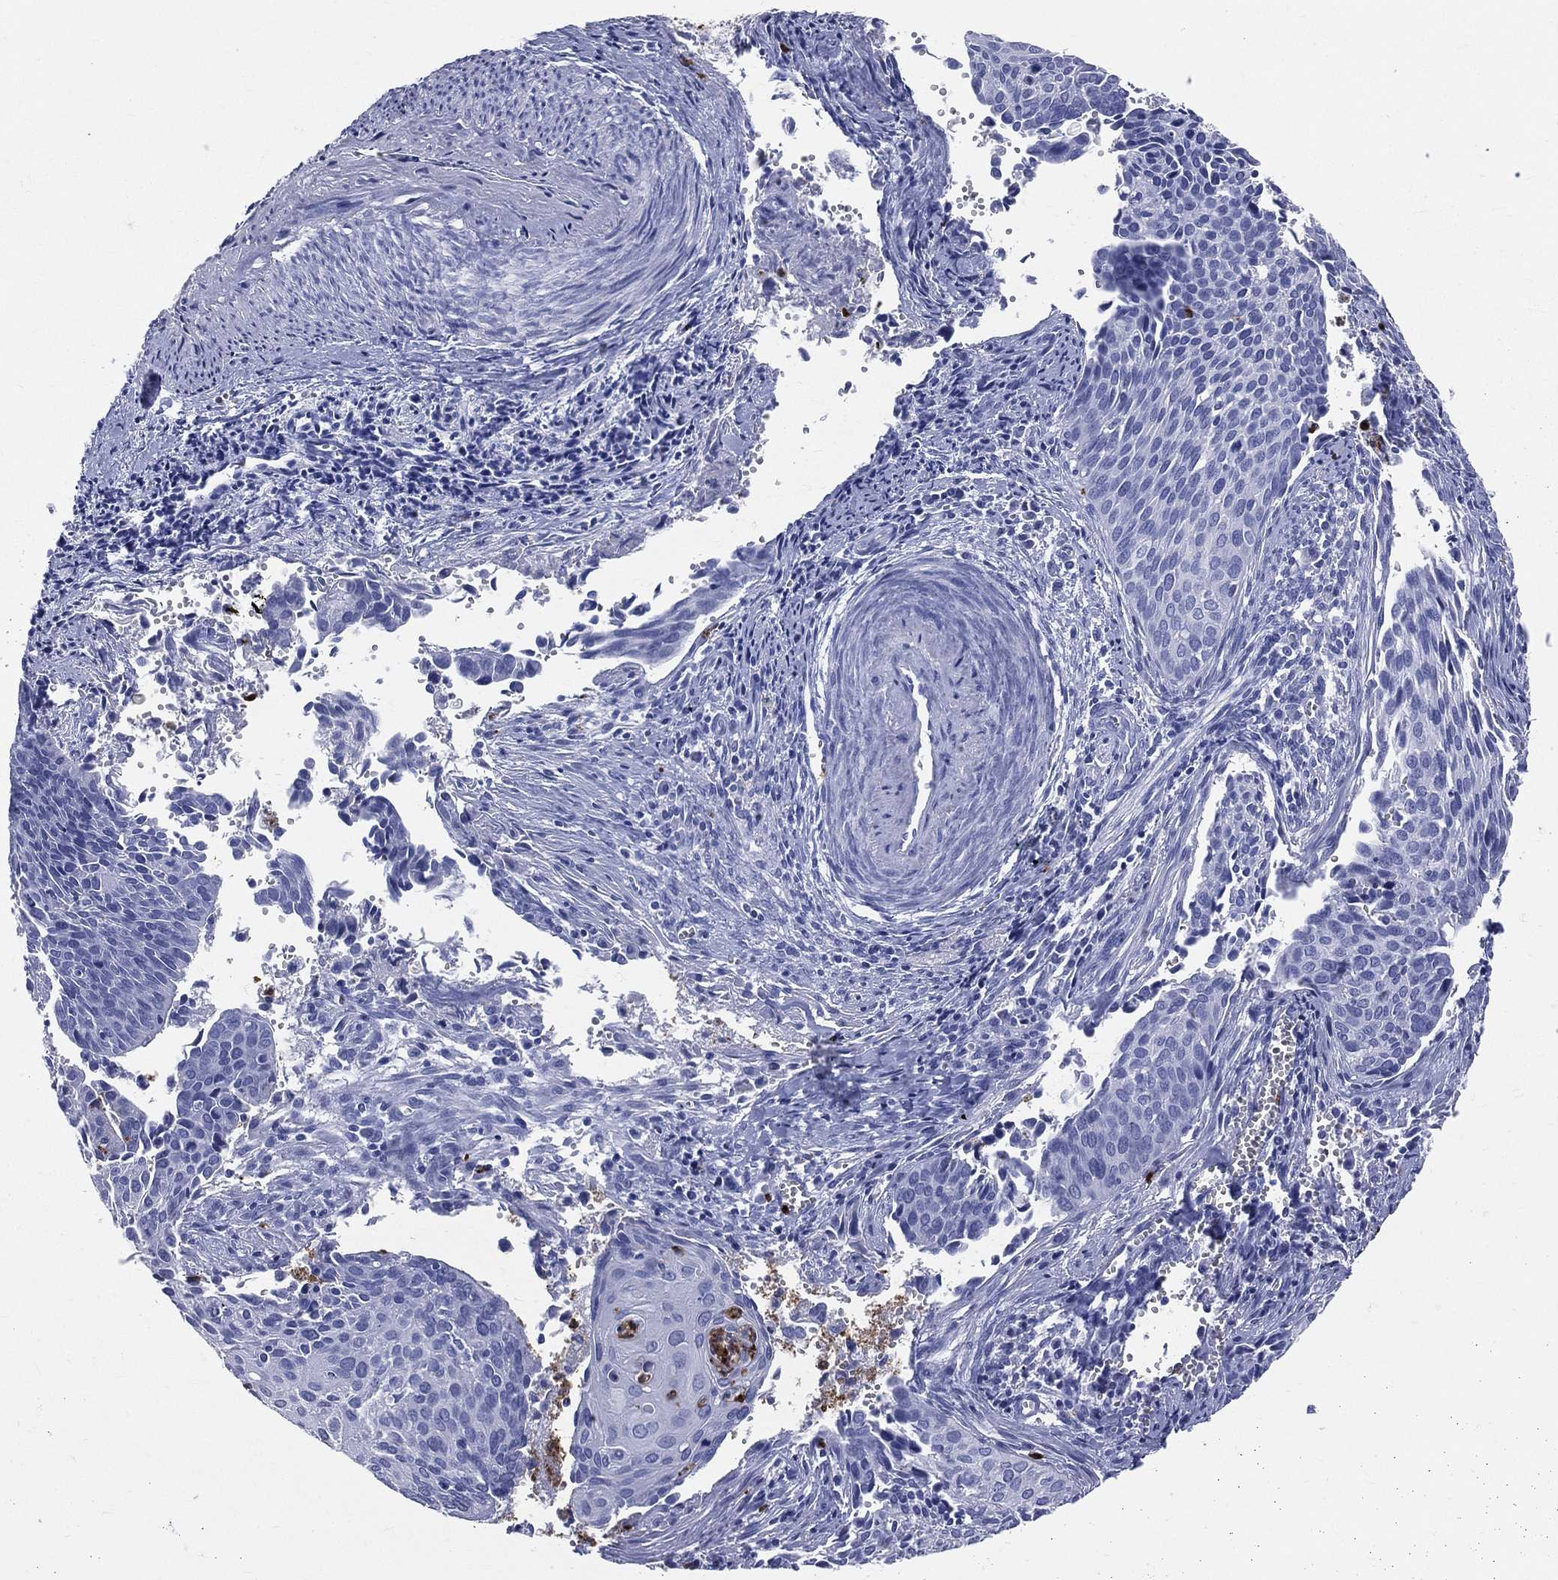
{"staining": {"intensity": "negative", "quantity": "none", "location": "none"}, "tissue": "cervical cancer", "cell_type": "Tumor cells", "image_type": "cancer", "snomed": [{"axis": "morphology", "description": "Squamous cell carcinoma, NOS"}, {"axis": "topography", "description": "Cervix"}], "caption": "Micrograph shows no protein staining in tumor cells of cervical cancer tissue.", "gene": "PGLYRP1", "patient": {"sex": "female", "age": 29}}